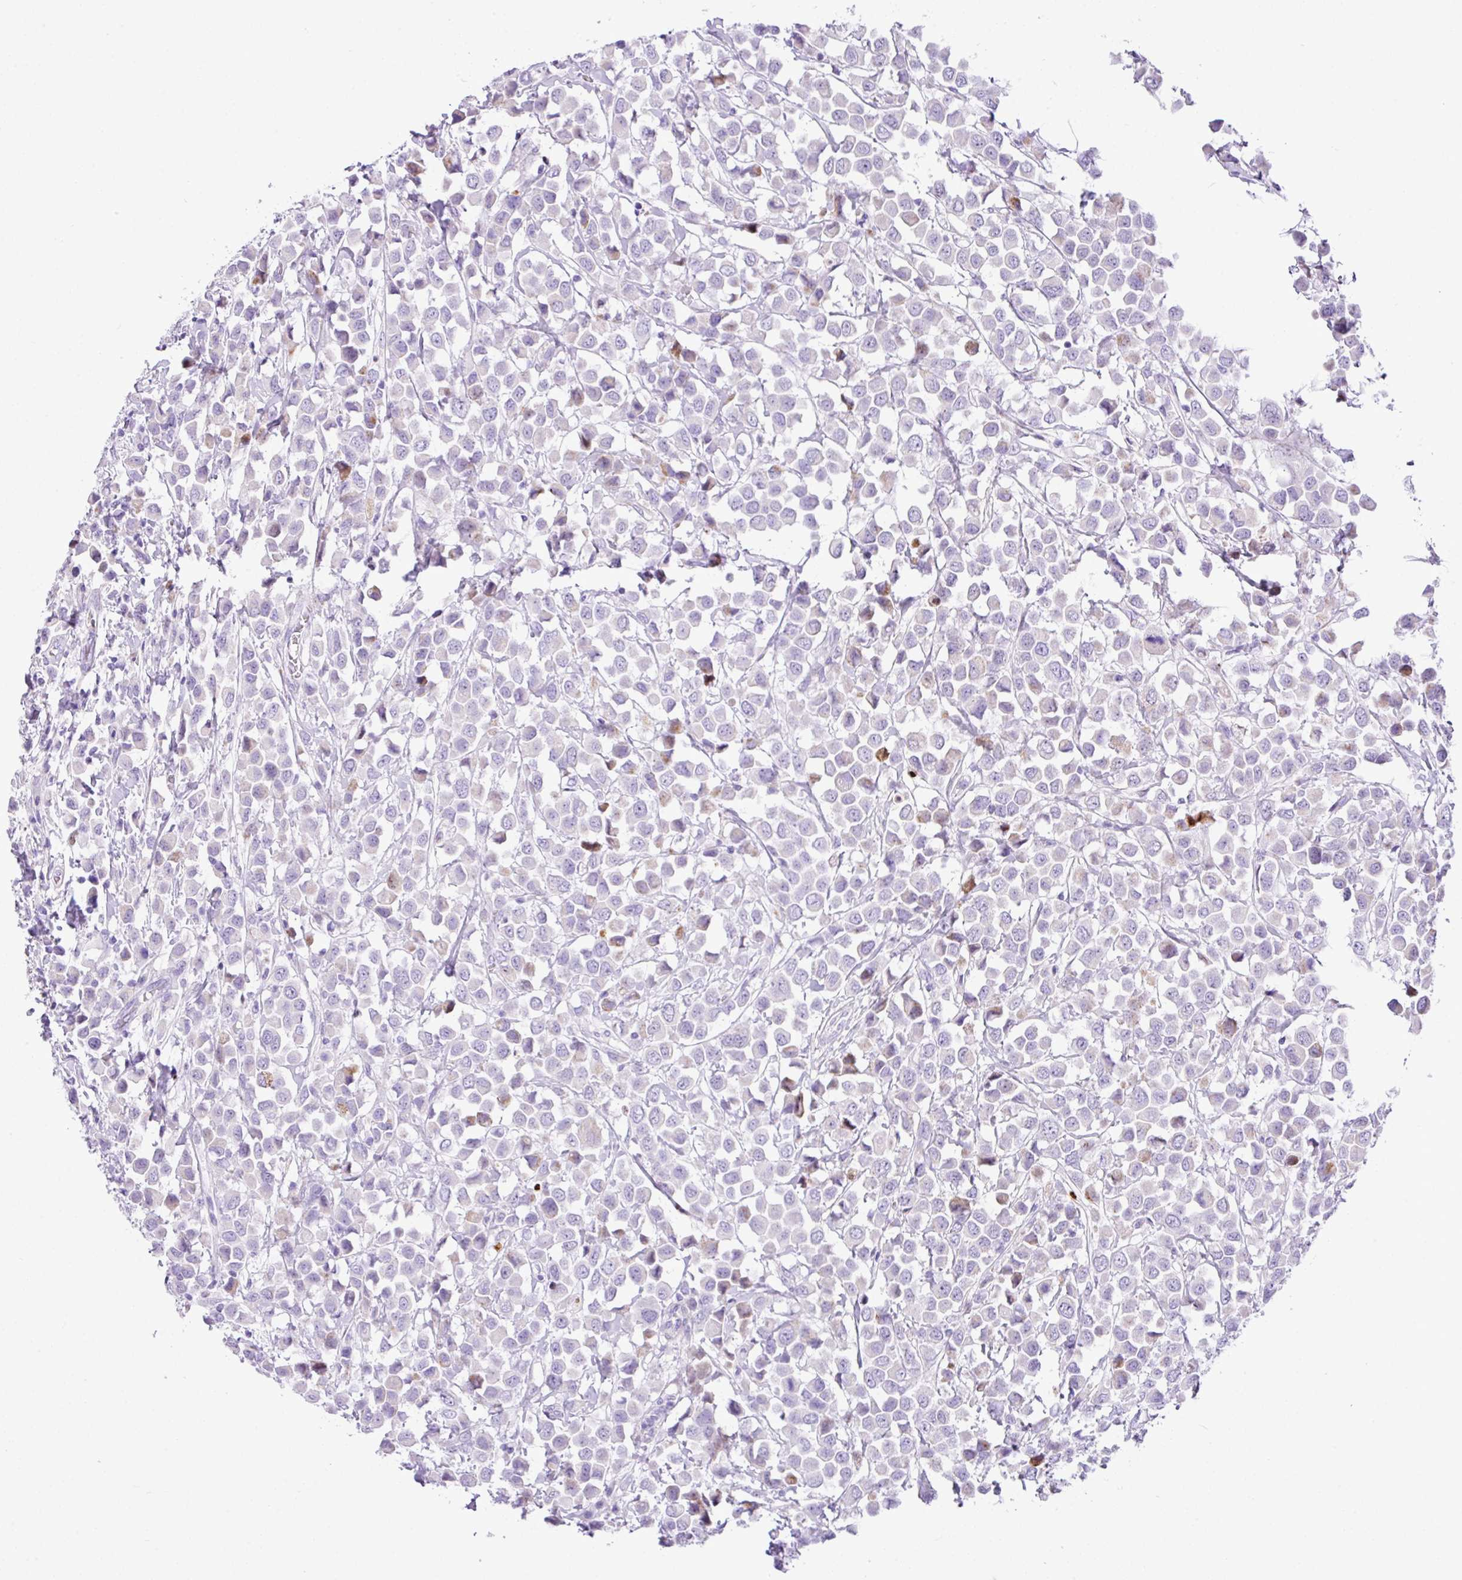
{"staining": {"intensity": "moderate", "quantity": "<25%", "location": "cytoplasmic/membranous"}, "tissue": "breast cancer", "cell_type": "Tumor cells", "image_type": "cancer", "snomed": [{"axis": "morphology", "description": "Duct carcinoma"}, {"axis": "topography", "description": "Breast"}], "caption": "Intraductal carcinoma (breast) tissue exhibits moderate cytoplasmic/membranous staining in about <25% of tumor cells, visualized by immunohistochemistry. The staining was performed using DAB to visualize the protein expression in brown, while the nuclei were stained in blue with hematoxylin (Magnification: 20x).", "gene": "RCAN2", "patient": {"sex": "female", "age": 61}}